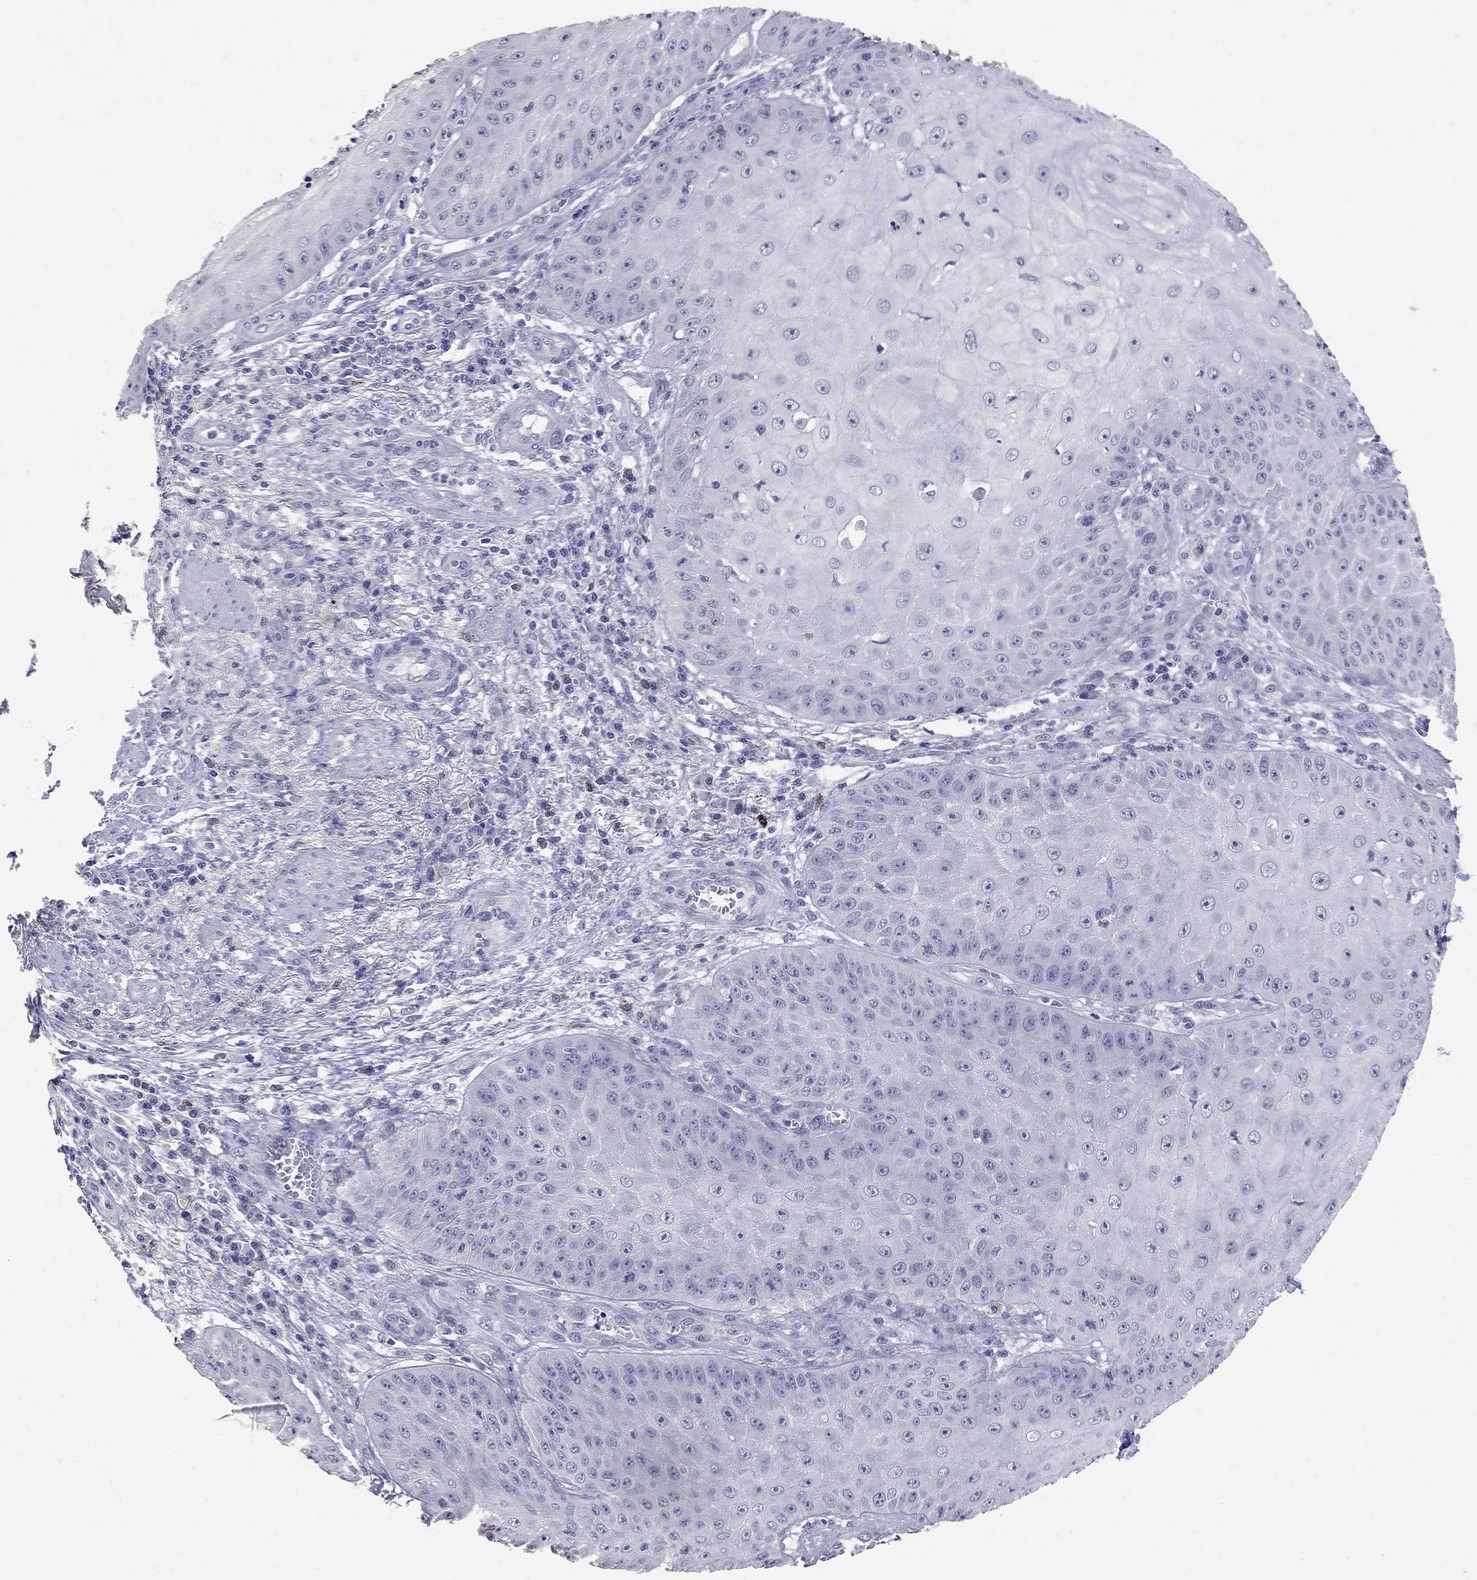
{"staining": {"intensity": "negative", "quantity": "none", "location": "none"}, "tissue": "skin cancer", "cell_type": "Tumor cells", "image_type": "cancer", "snomed": [{"axis": "morphology", "description": "Squamous cell carcinoma, NOS"}, {"axis": "topography", "description": "Skin"}], "caption": "An immunohistochemistry (IHC) image of skin cancer (squamous cell carcinoma) is shown. There is no staining in tumor cells of skin cancer (squamous cell carcinoma).", "gene": "NOS2", "patient": {"sex": "male", "age": 70}}